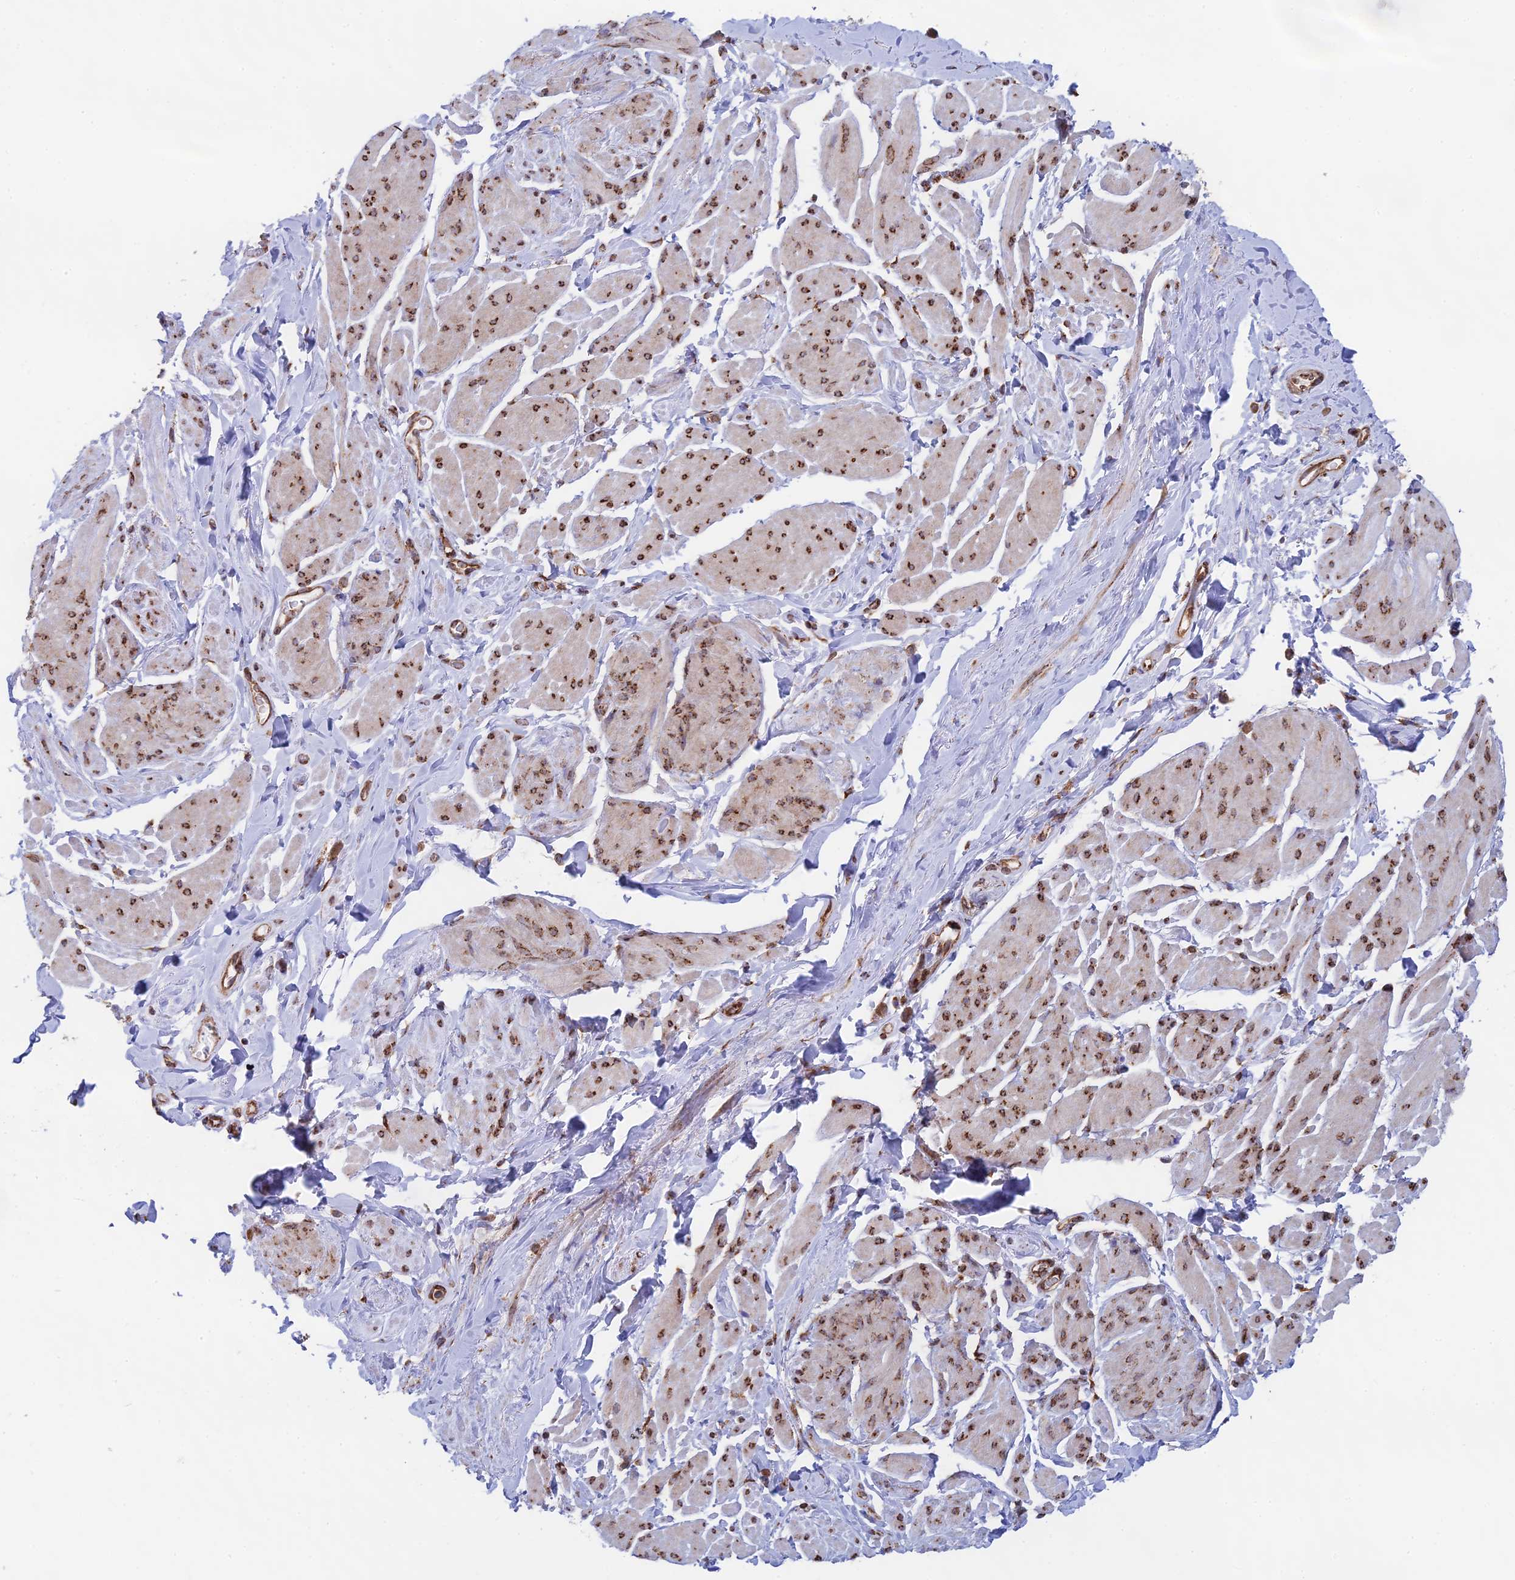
{"staining": {"intensity": "strong", "quantity": "25%-75%", "location": "cytoplasmic/membranous"}, "tissue": "smooth muscle", "cell_type": "Smooth muscle cells", "image_type": "normal", "snomed": [{"axis": "morphology", "description": "Normal tissue, NOS"}, {"axis": "topography", "description": "Smooth muscle"}, {"axis": "topography", "description": "Peripheral nerve tissue"}], "caption": "Human smooth muscle stained with a brown dye displays strong cytoplasmic/membranous positive staining in approximately 25%-75% of smooth muscle cells.", "gene": "CCDC69", "patient": {"sex": "male", "age": 69}}